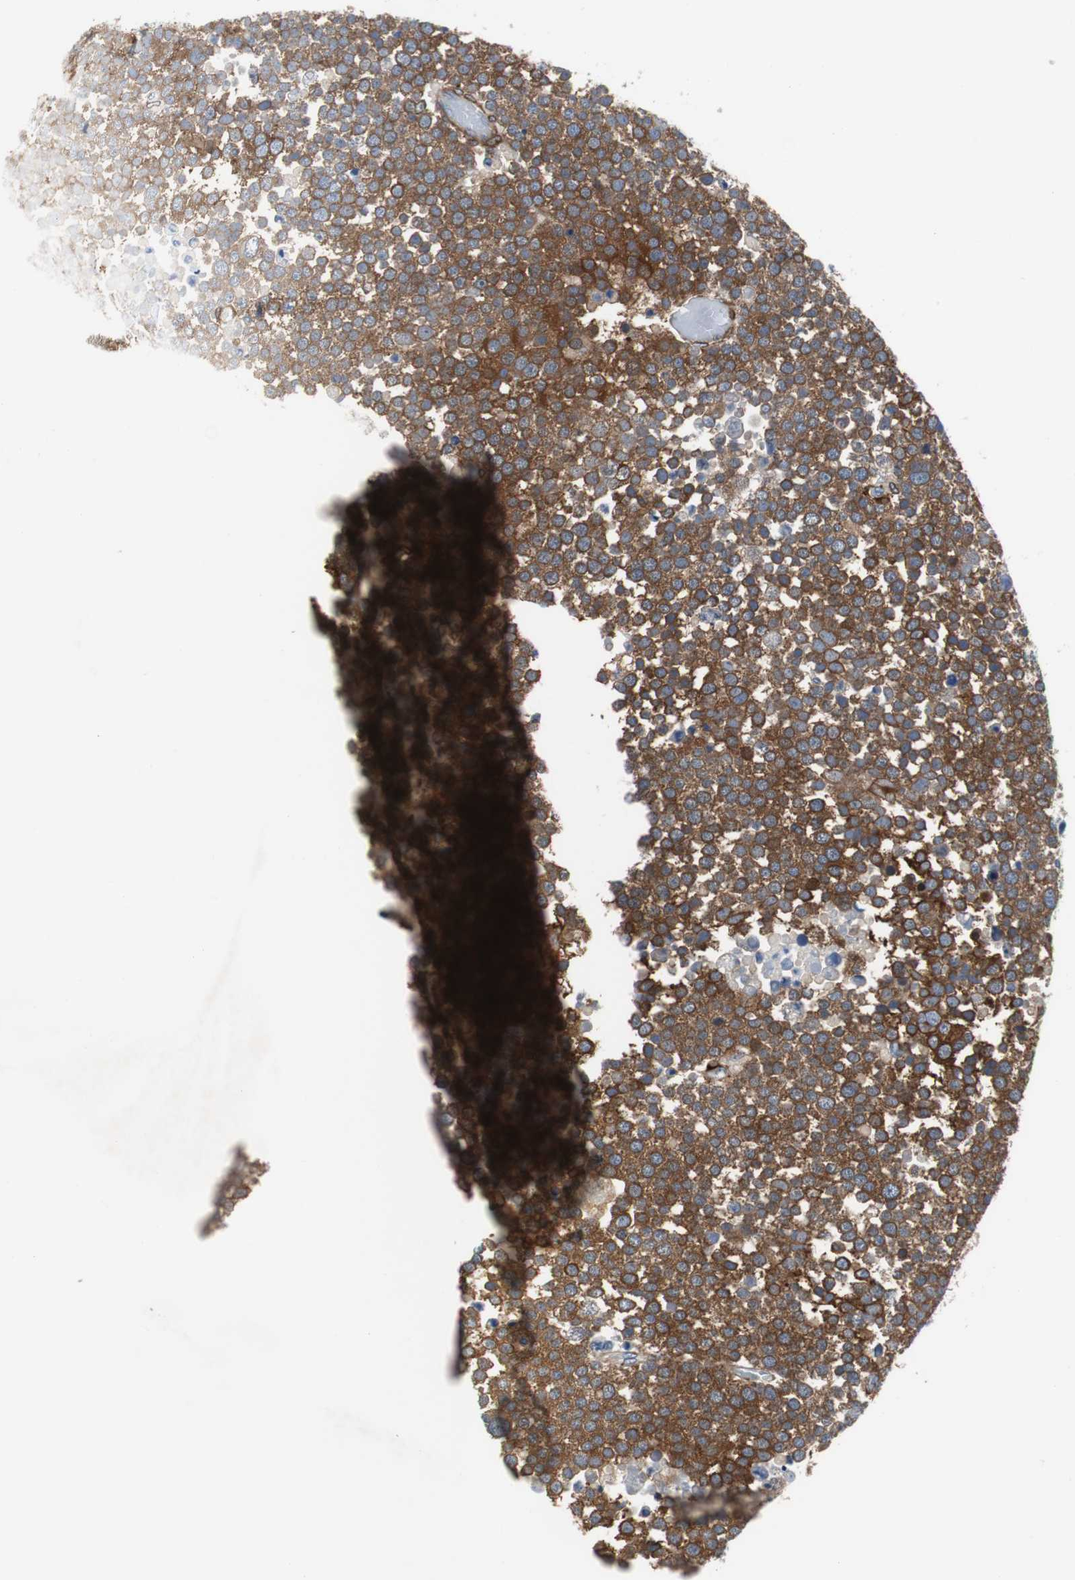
{"staining": {"intensity": "strong", "quantity": ">75%", "location": "cytoplasmic/membranous"}, "tissue": "testis cancer", "cell_type": "Tumor cells", "image_type": "cancer", "snomed": [{"axis": "morphology", "description": "Seminoma, NOS"}, {"axis": "topography", "description": "Testis"}], "caption": "High-magnification brightfield microscopy of testis cancer stained with DAB (brown) and counterstained with hematoxylin (blue). tumor cells exhibit strong cytoplasmic/membranous staining is seen in approximately>75% of cells. (brown staining indicates protein expression, while blue staining denotes nuclei).", "gene": "GYS1", "patient": {"sex": "male", "age": 71}}